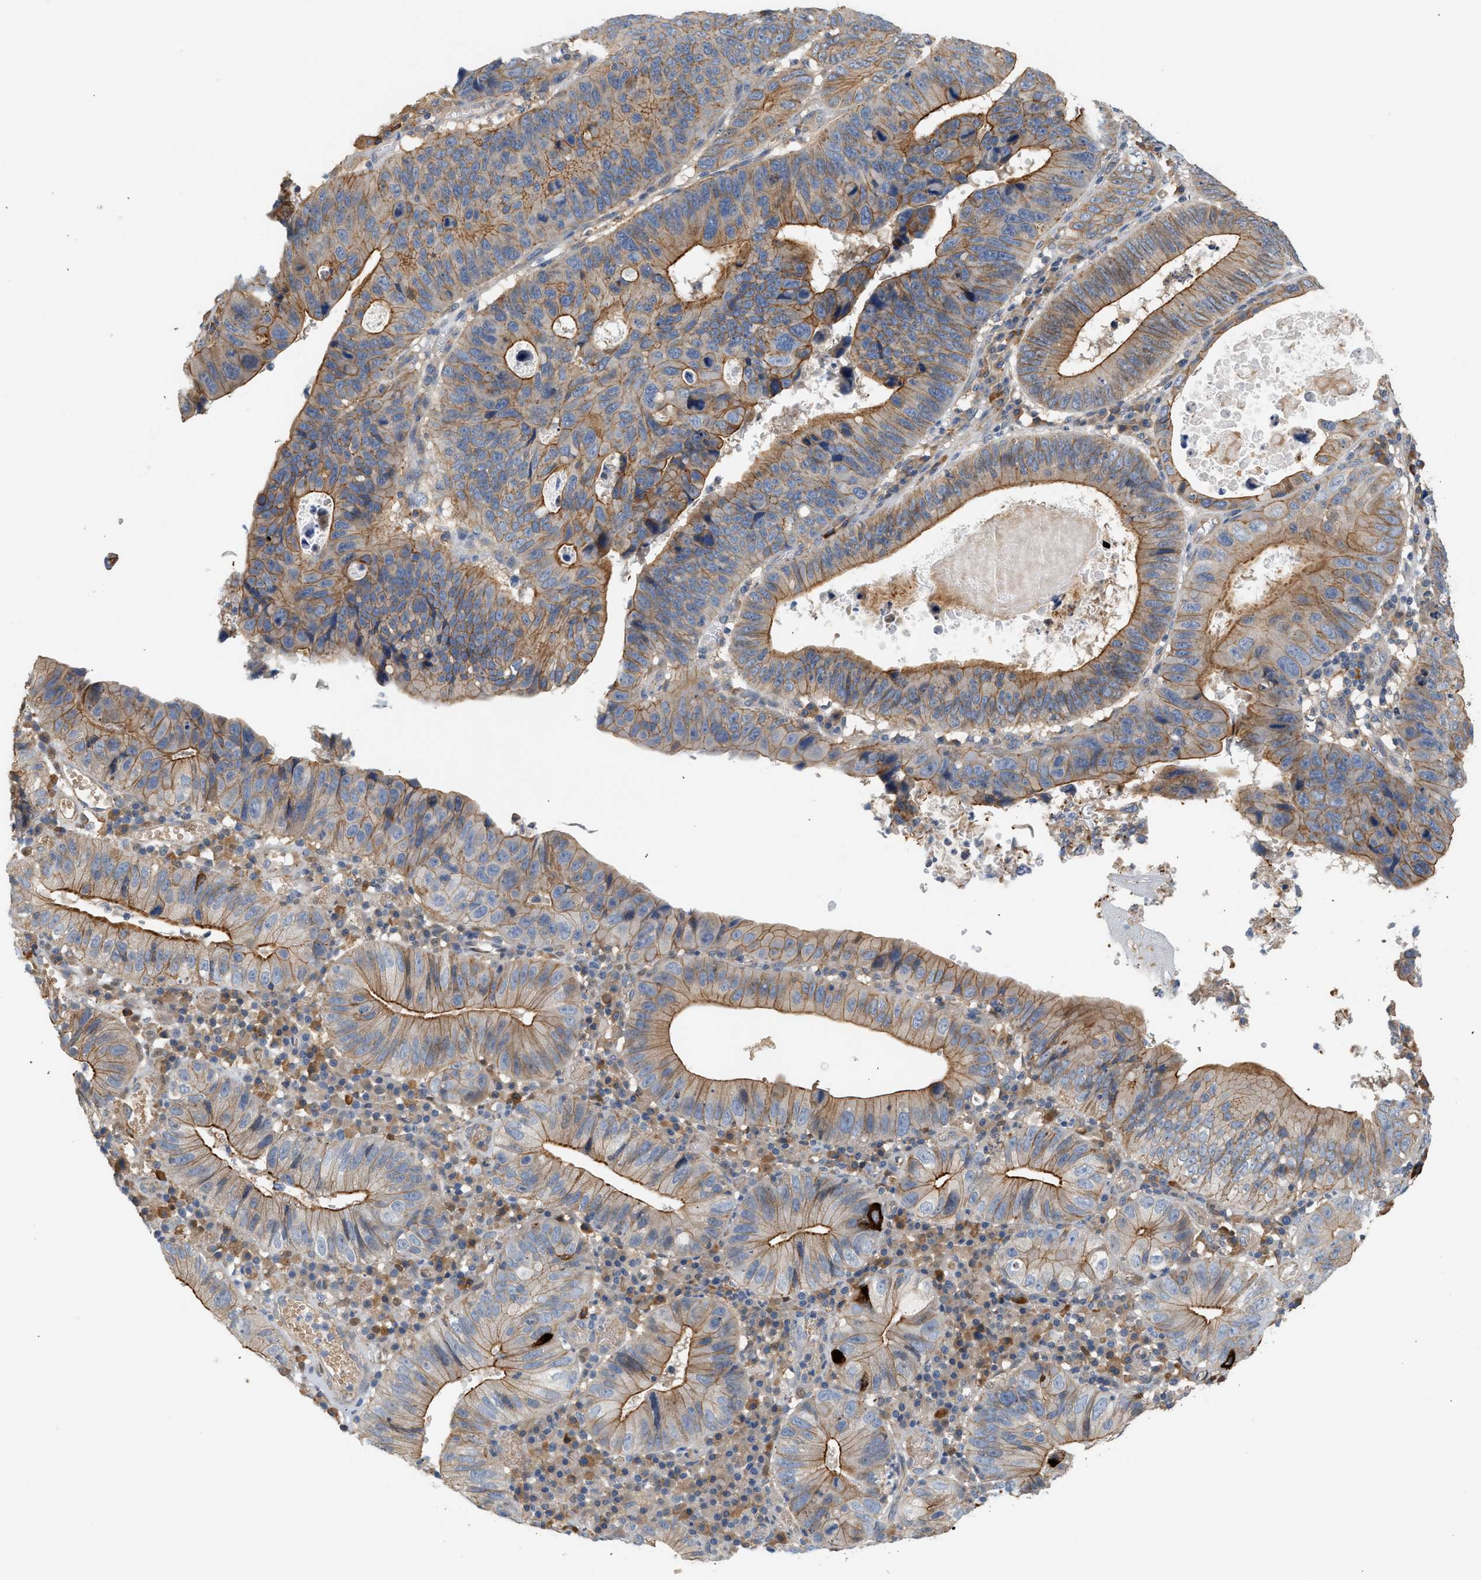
{"staining": {"intensity": "moderate", "quantity": "25%-75%", "location": "cytoplasmic/membranous"}, "tissue": "stomach cancer", "cell_type": "Tumor cells", "image_type": "cancer", "snomed": [{"axis": "morphology", "description": "Adenocarcinoma, NOS"}, {"axis": "topography", "description": "Stomach"}], "caption": "DAB immunohistochemical staining of human stomach cancer shows moderate cytoplasmic/membranous protein expression in about 25%-75% of tumor cells.", "gene": "CTXN1", "patient": {"sex": "male", "age": 59}}